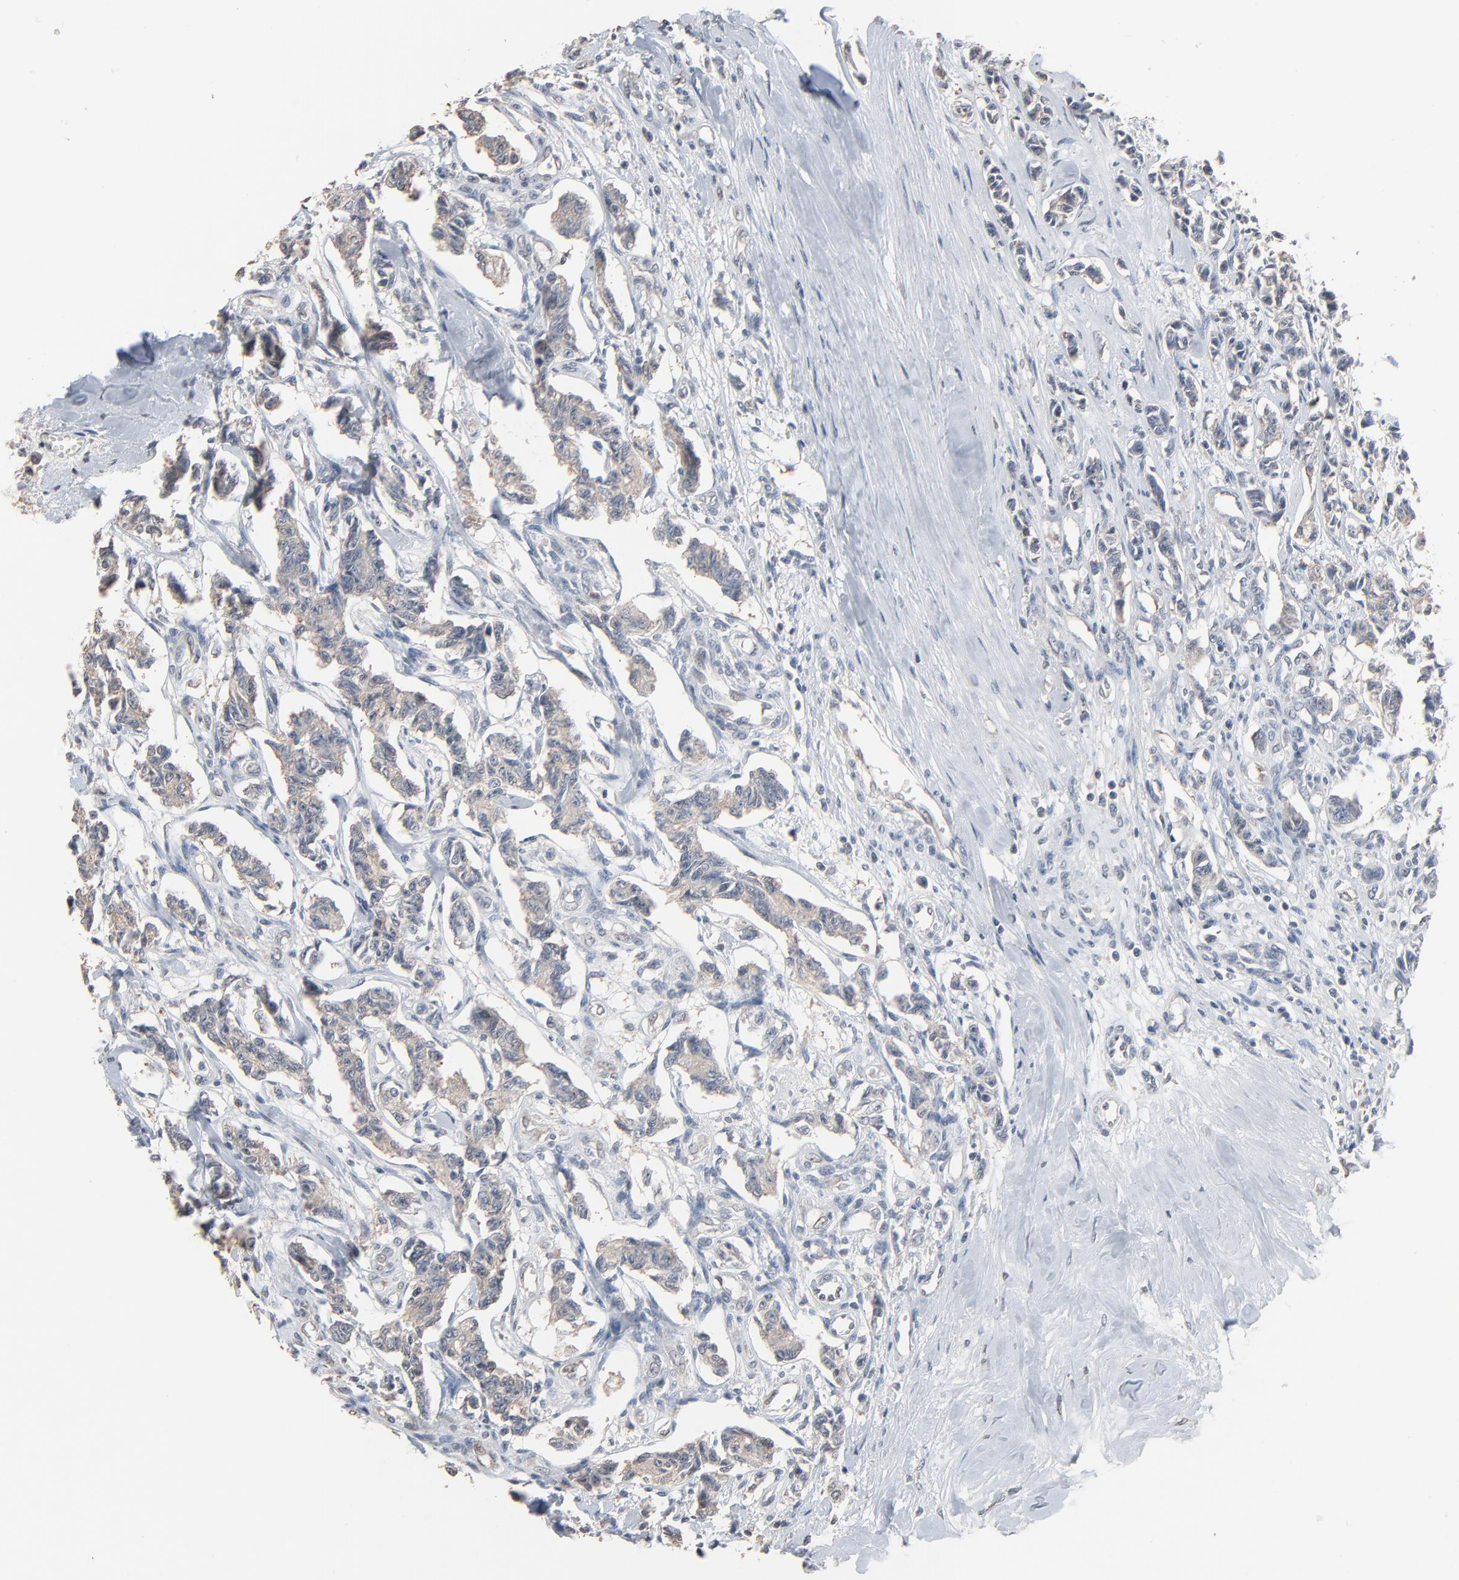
{"staining": {"intensity": "weak", "quantity": ">75%", "location": "cytoplasmic/membranous"}, "tissue": "renal cancer", "cell_type": "Tumor cells", "image_type": "cancer", "snomed": [{"axis": "morphology", "description": "Carcinoid, malignant, NOS"}, {"axis": "topography", "description": "Kidney"}], "caption": "Human renal carcinoid (malignant) stained for a protein (brown) displays weak cytoplasmic/membranous positive staining in about >75% of tumor cells.", "gene": "CCT5", "patient": {"sex": "female", "age": 41}}